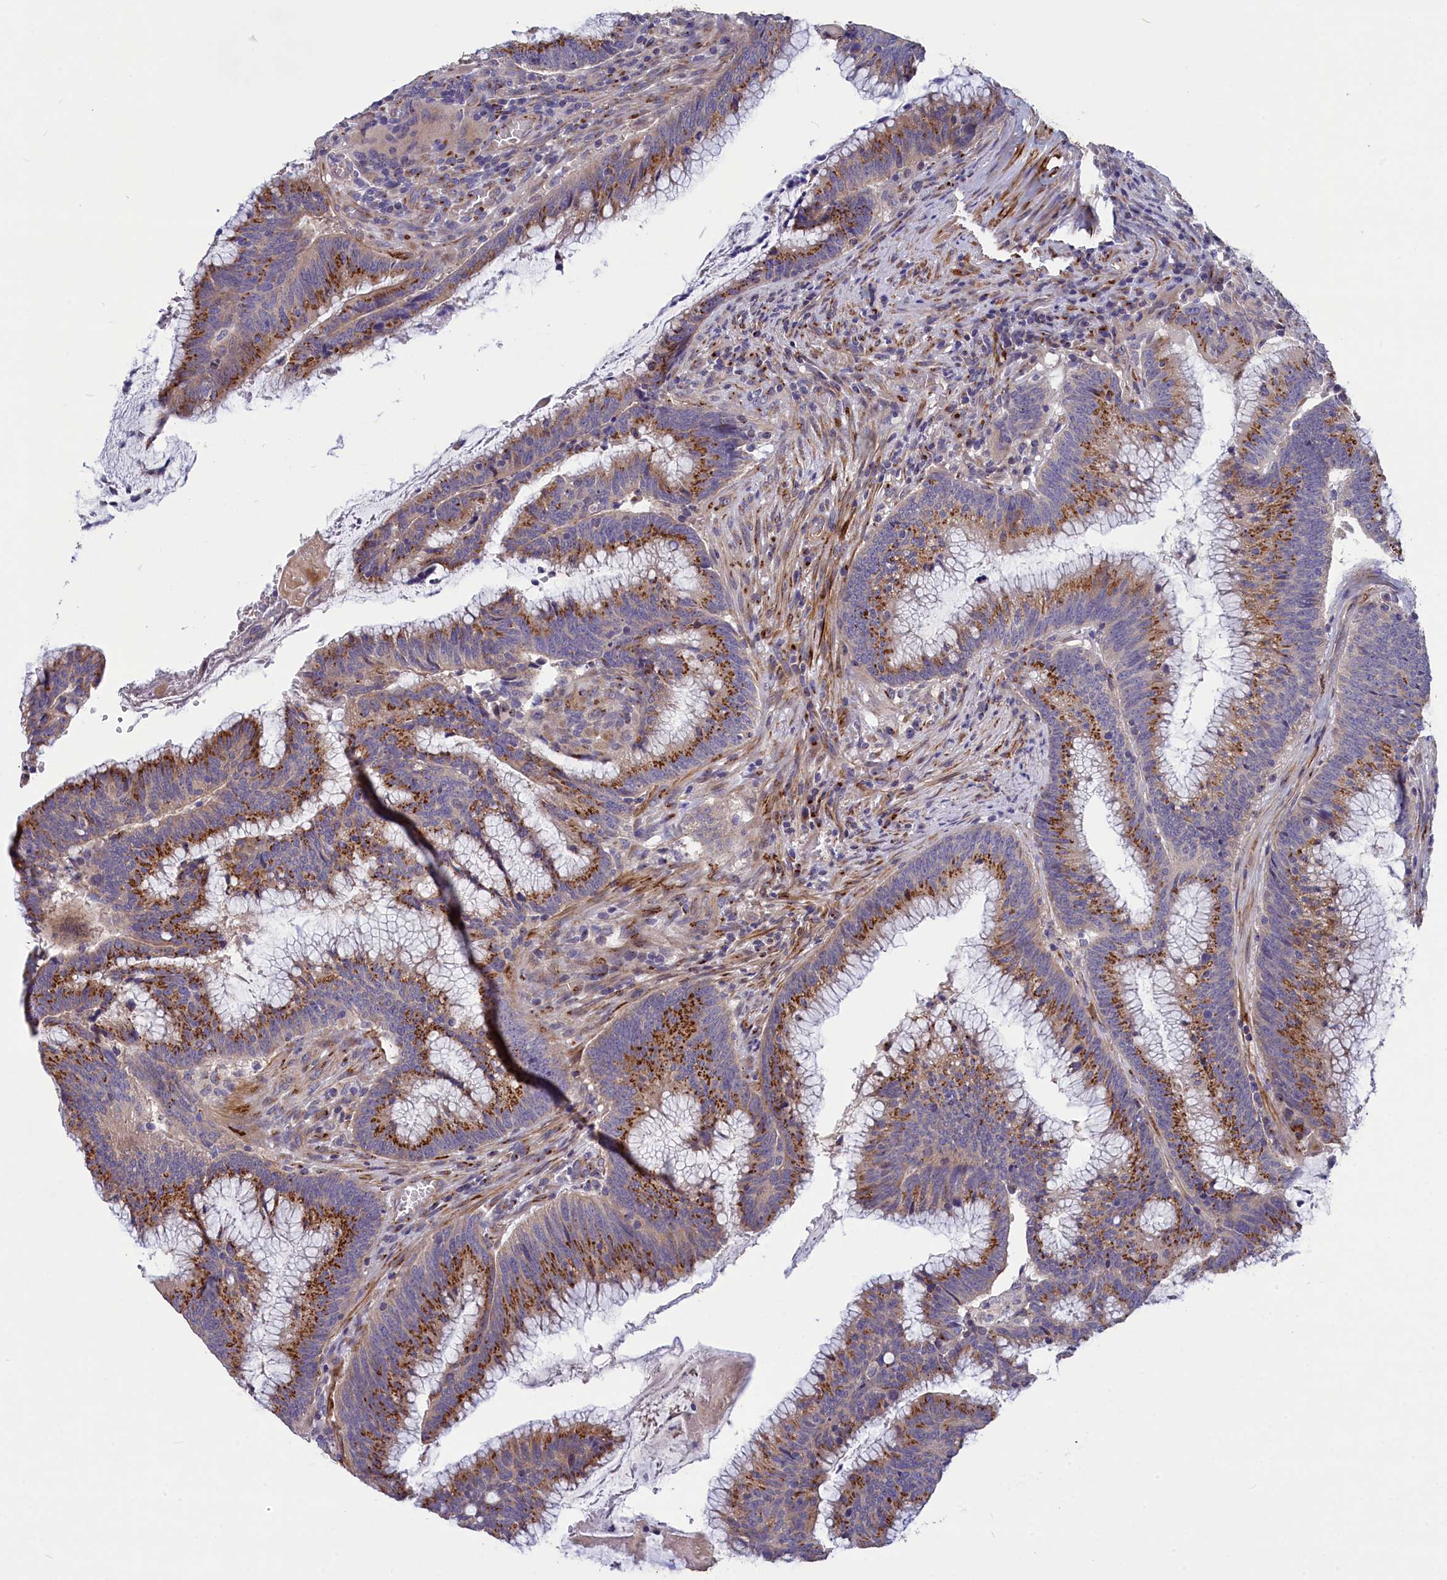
{"staining": {"intensity": "moderate", "quantity": "25%-75%", "location": "cytoplasmic/membranous"}, "tissue": "colorectal cancer", "cell_type": "Tumor cells", "image_type": "cancer", "snomed": [{"axis": "morphology", "description": "Adenocarcinoma, NOS"}, {"axis": "topography", "description": "Rectum"}], "caption": "Immunohistochemical staining of human colorectal cancer (adenocarcinoma) exhibits medium levels of moderate cytoplasmic/membranous protein staining in approximately 25%-75% of tumor cells.", "gene": "TUBGCP4", "patient": {"sex": "female", "age": 77}}